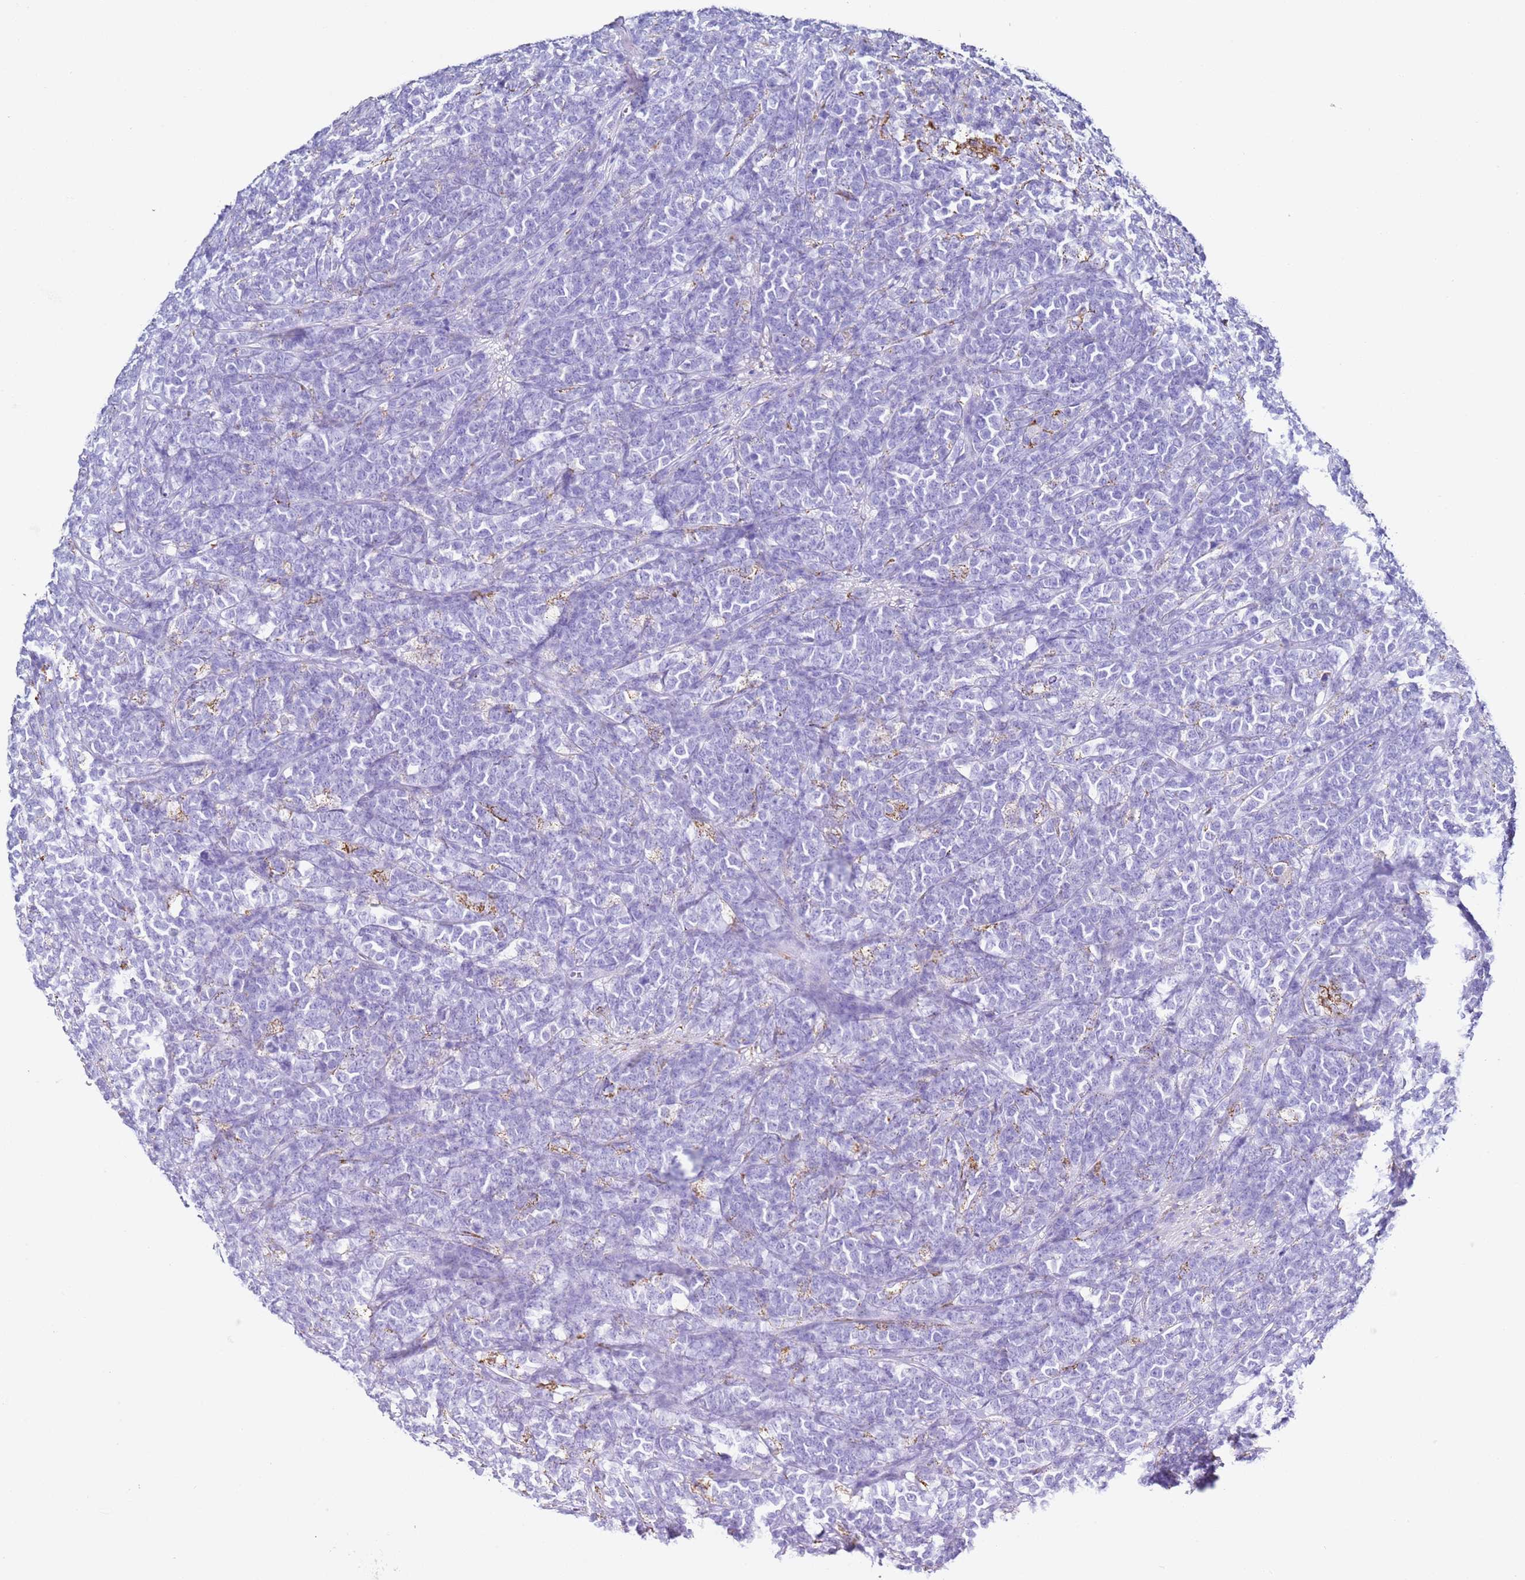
{"staining": {"intensity": "negative", "quantity": "none", "location": "none"}, "tissue": "lymphoma", "cell_type": "Tumor cells", "image_type": "cancer", "snomed": [{"axis": "morphology", "description": "Malignant lymphoma, non-Hodgkin's type, High grade"}, {"axis": "topography", "description": "Small intestine"}], "caption": "High-grade malignant lymphoma, non-Hodgkin's type stained for a protein using IHC exhibits no staining tumor cells.", "gene": "PTBP2", "patient": {"sex": "male", "age": 8}}